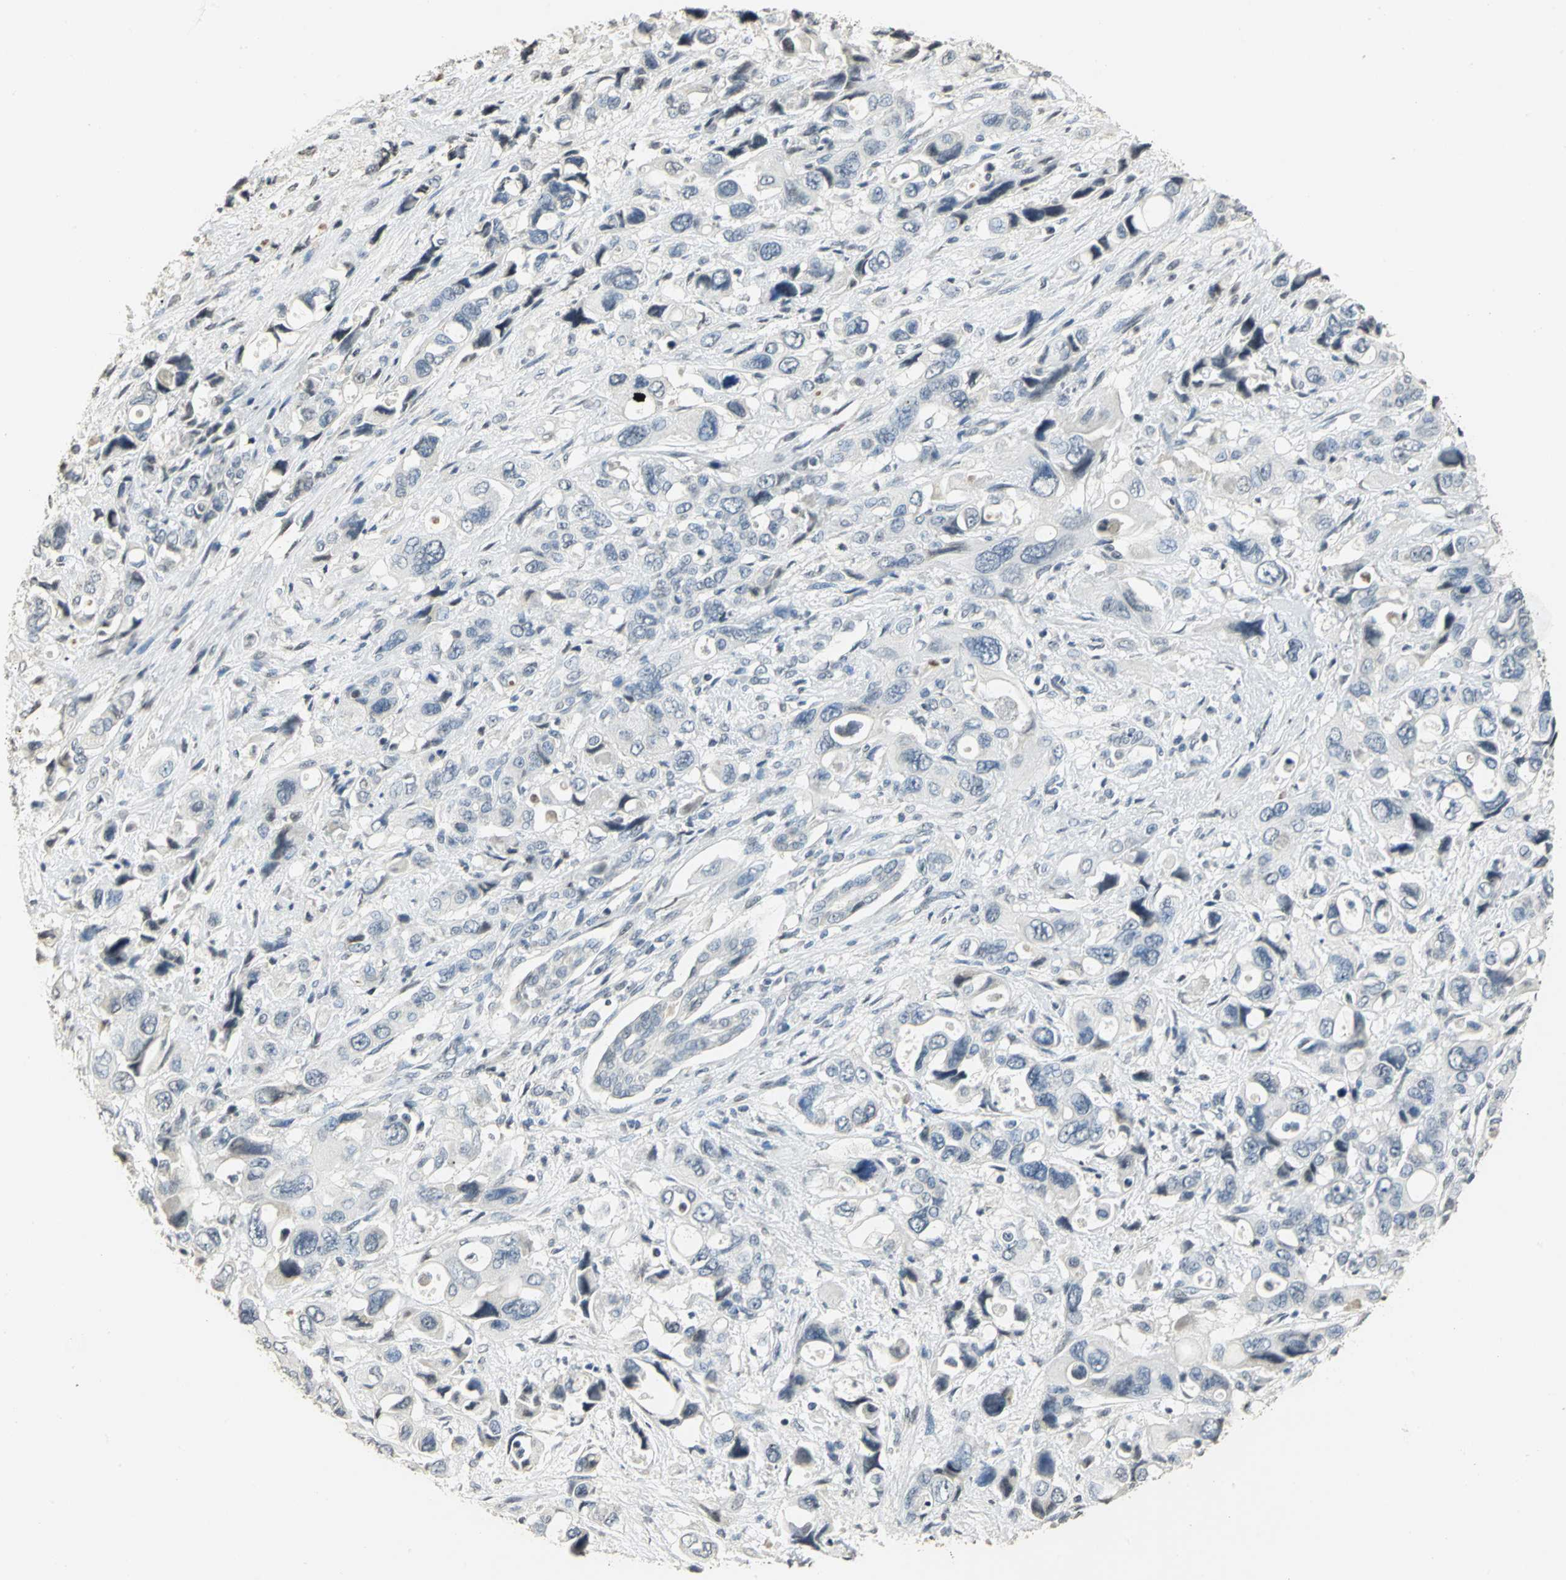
{"staining": {"intensity": "negative", "quantity": "none", "location": "none"}, "tissue": "pancreatic cancer", "cell_type": "Tumor cells", "image_type": "cancer", "snomed": [{"axis": "morphology", "description": "Adenocarcinoma, NOS"}, {"axis": "topography", "description": "Pancreas"}], "caption": "High power microscopy photomicrograph of an immunohistochemistry image of pancreatic adenocarcinoma, revealing no significant positivity in tumor cells.", "gene": "DNAJB6", "patient": {"sex": "male", "age": 46}}